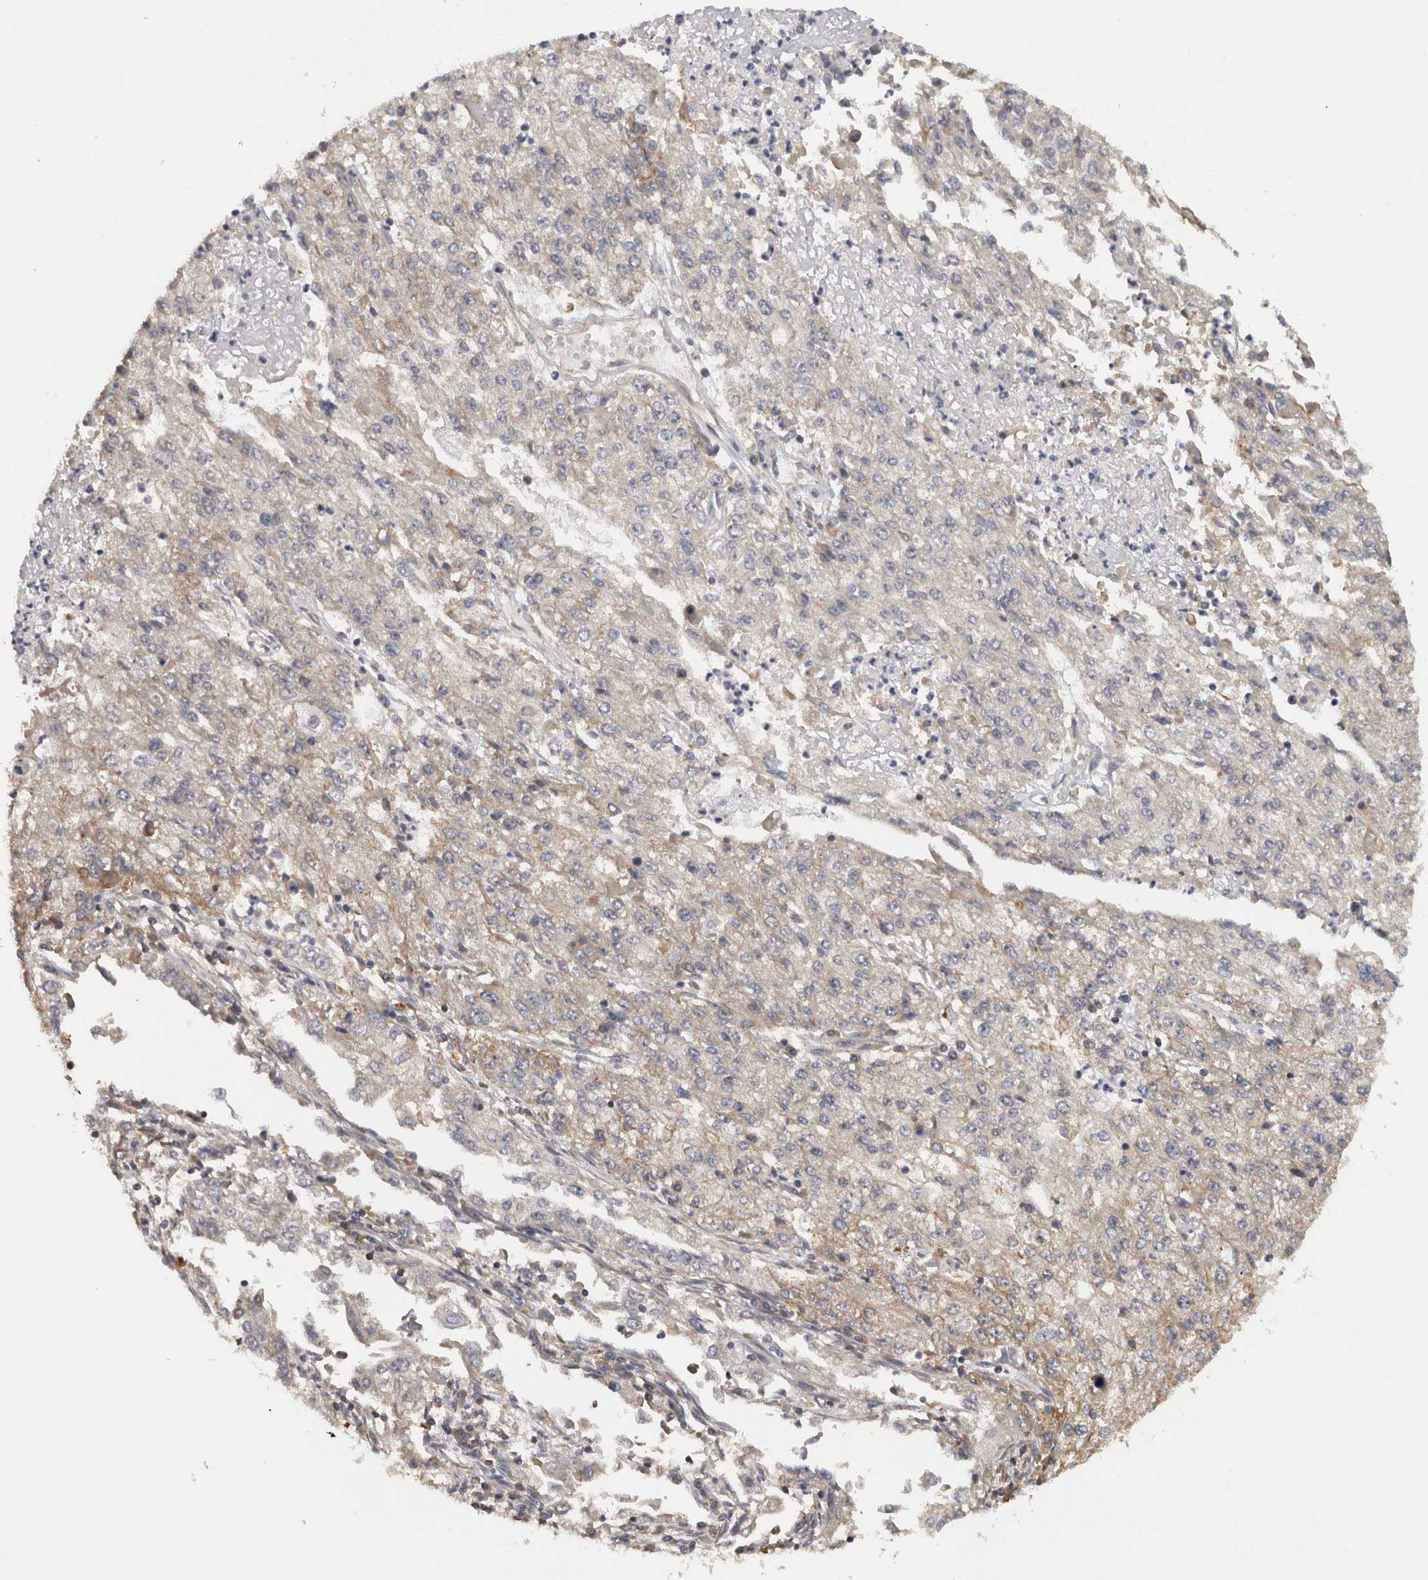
{"staining": {"intensity": "weak", "quantity": "<25%", "location": "cytoplasmic/membranous"}, "tissue": "endometrial cancer", "cell_type": "Tumor cells", "image_type": "cancer", "snomed": [{"axis": "morphology", "description": "Adenocarcinoma, NOS"}, {"axis": "topography", "description": "Endometrium"}], "caption": "A micrograph of human endometrial cancer is negative for staining in tumor cells.", "gene": "ACAT2", "patient": {"sex": "female", "age": 49}}